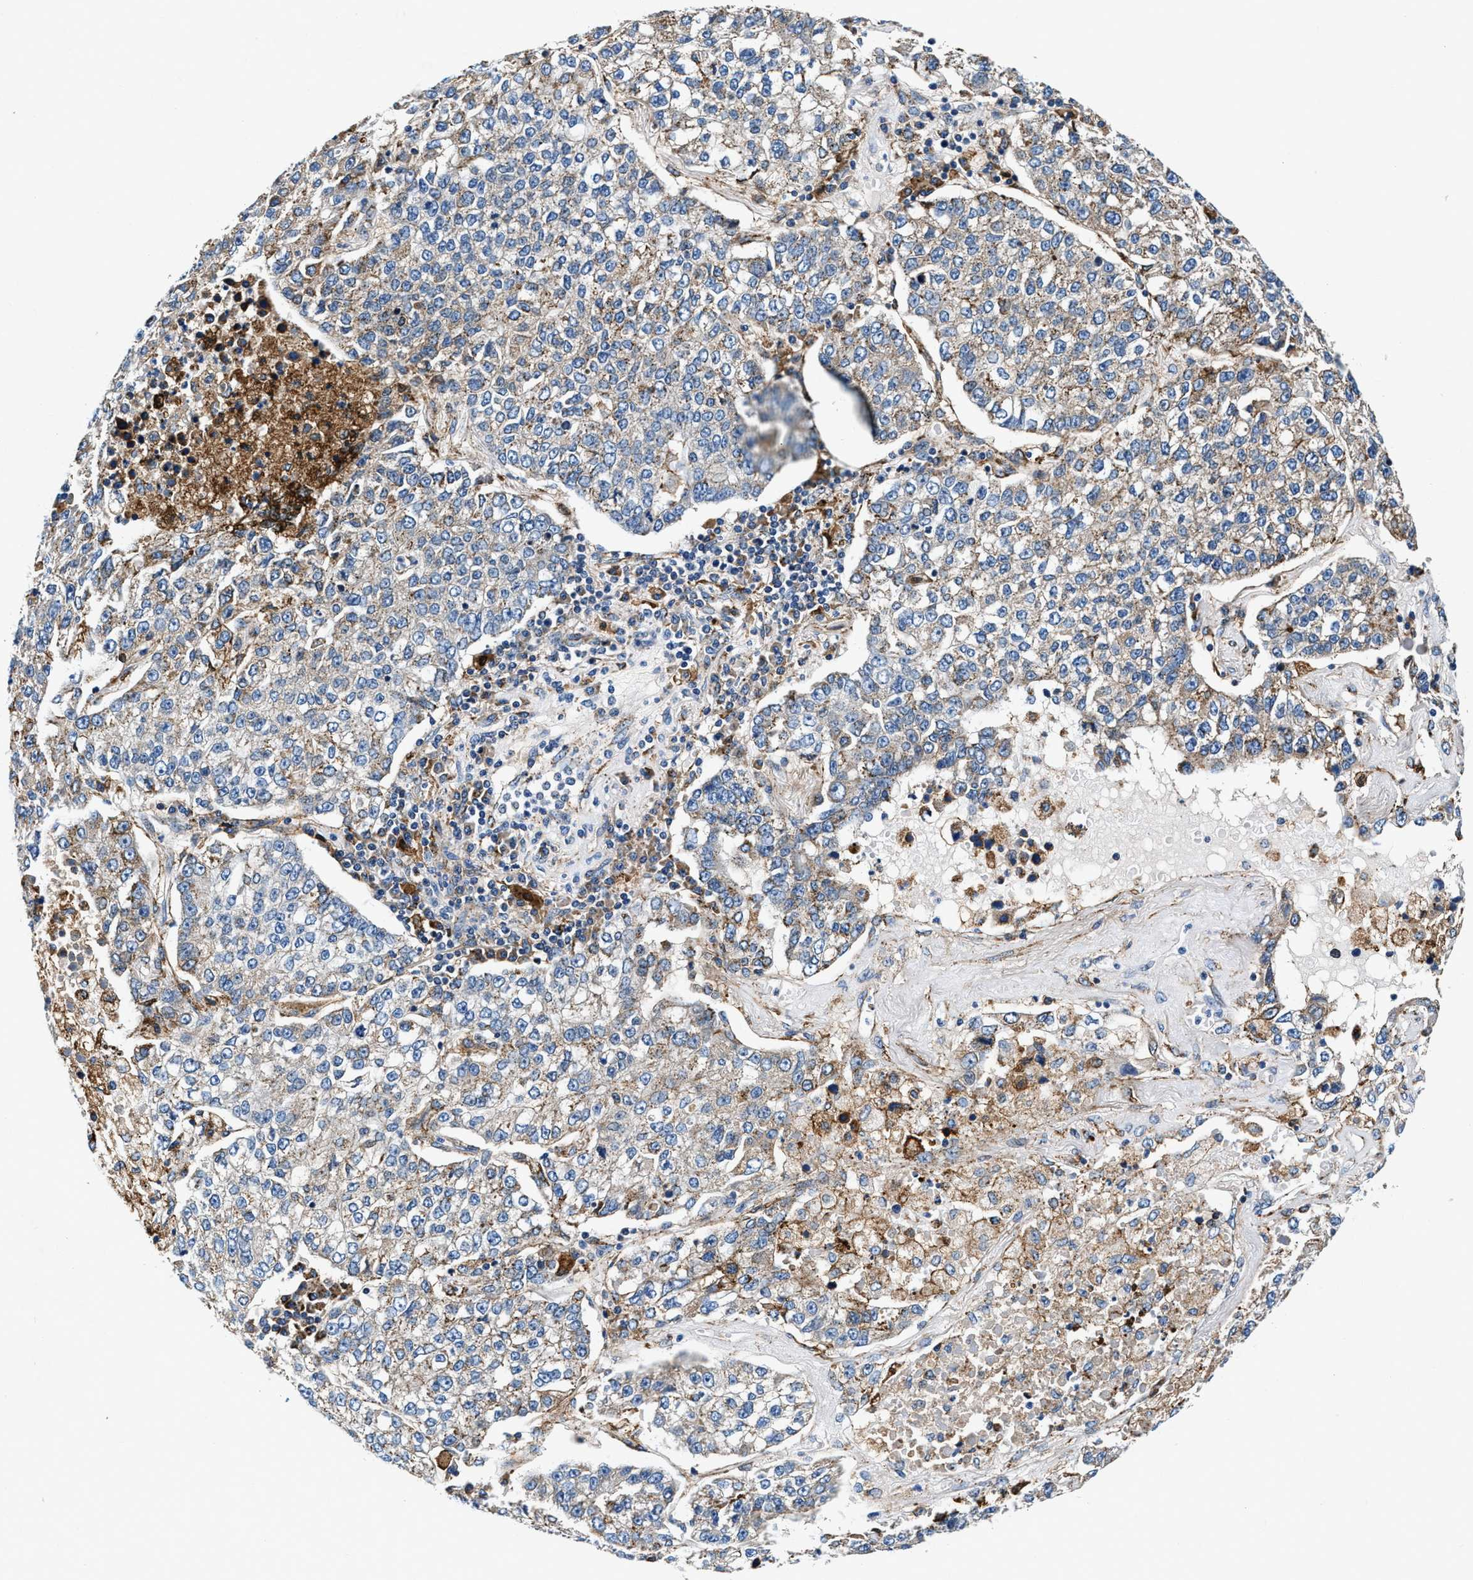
{"staining": {"intensity": "weak", "quantity": ">75%", "location": "cytoplasmic/membranous"}, "tissue": "lung cancer", "cell_type": "Tumor cells", "image_type": "cancer", "snomed": [{"axis": "morphology", "description": "Adenocarcinoma, NOS"}, {"axis": "topography", "description": "Lung"}], "caption": "A high-resolution image shows IHC staining of lung cancer, which exhibits weak cytoplasmic/membranous staining in approximately >75% of tumor cells.", "gene": "SLFN11", "patient": {"sex": "male", "age": 49}}